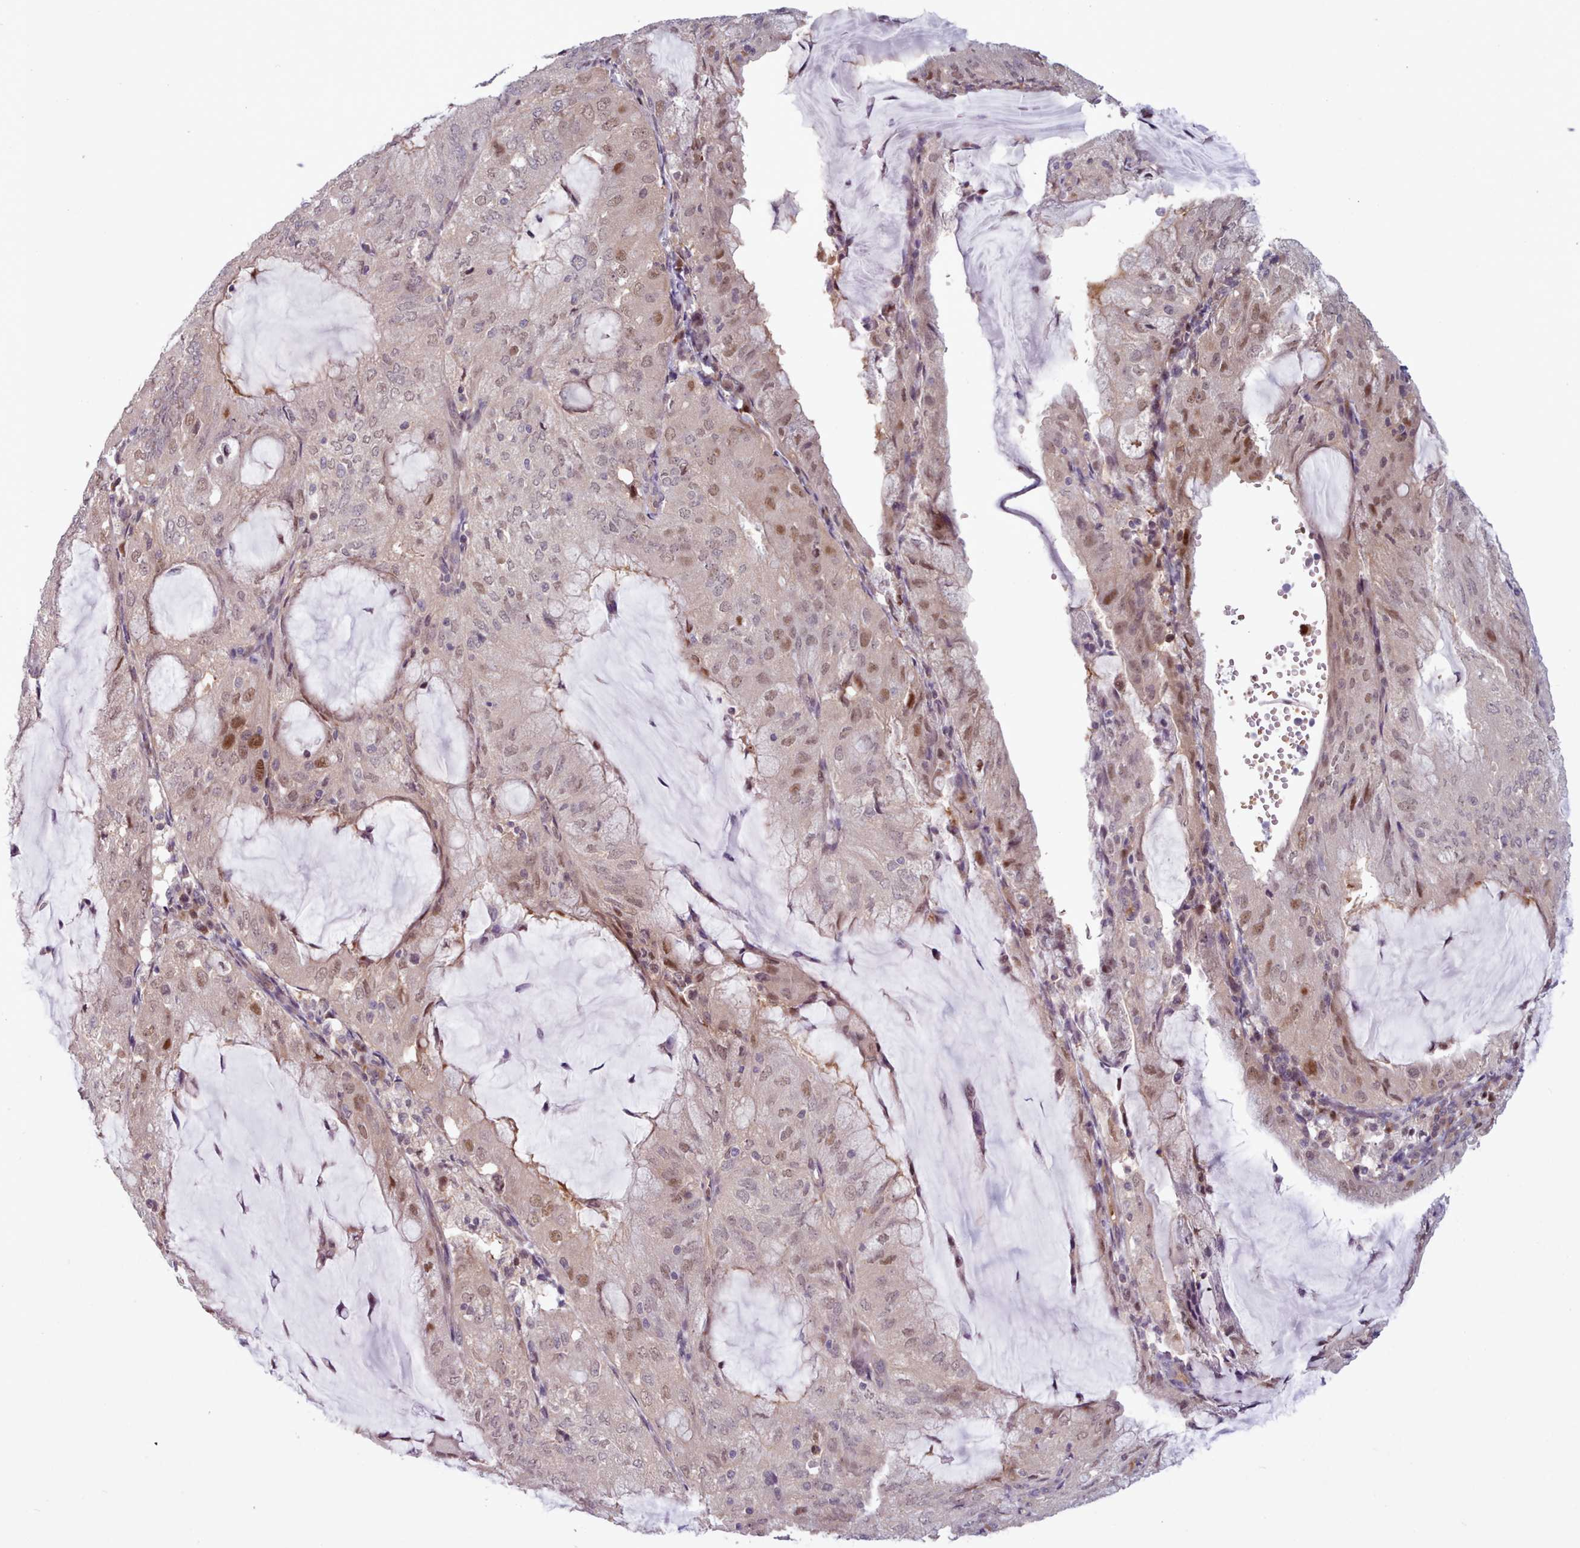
{"staining": {"intensity": "moderate", "quantity": "<25%", "location": "nuclear"}, "tissue": "endometrial cancer", "cell_type": "Tumor cells", "image_type": "cancer", "snomed": [{"axis": "morphology", "description": "Adenocarcinoma, NOS"}, {"axis": "topography", "description": "Endometrium"}], "caption": "Moderate nuclear positivity for a protein is appreciated in approximately <25% of tumor cells of endometrial cancer (adenocarcinoma) using IHC.", "gene": "KBTBD7", "patient": {"sex": "female", "age": 81}}